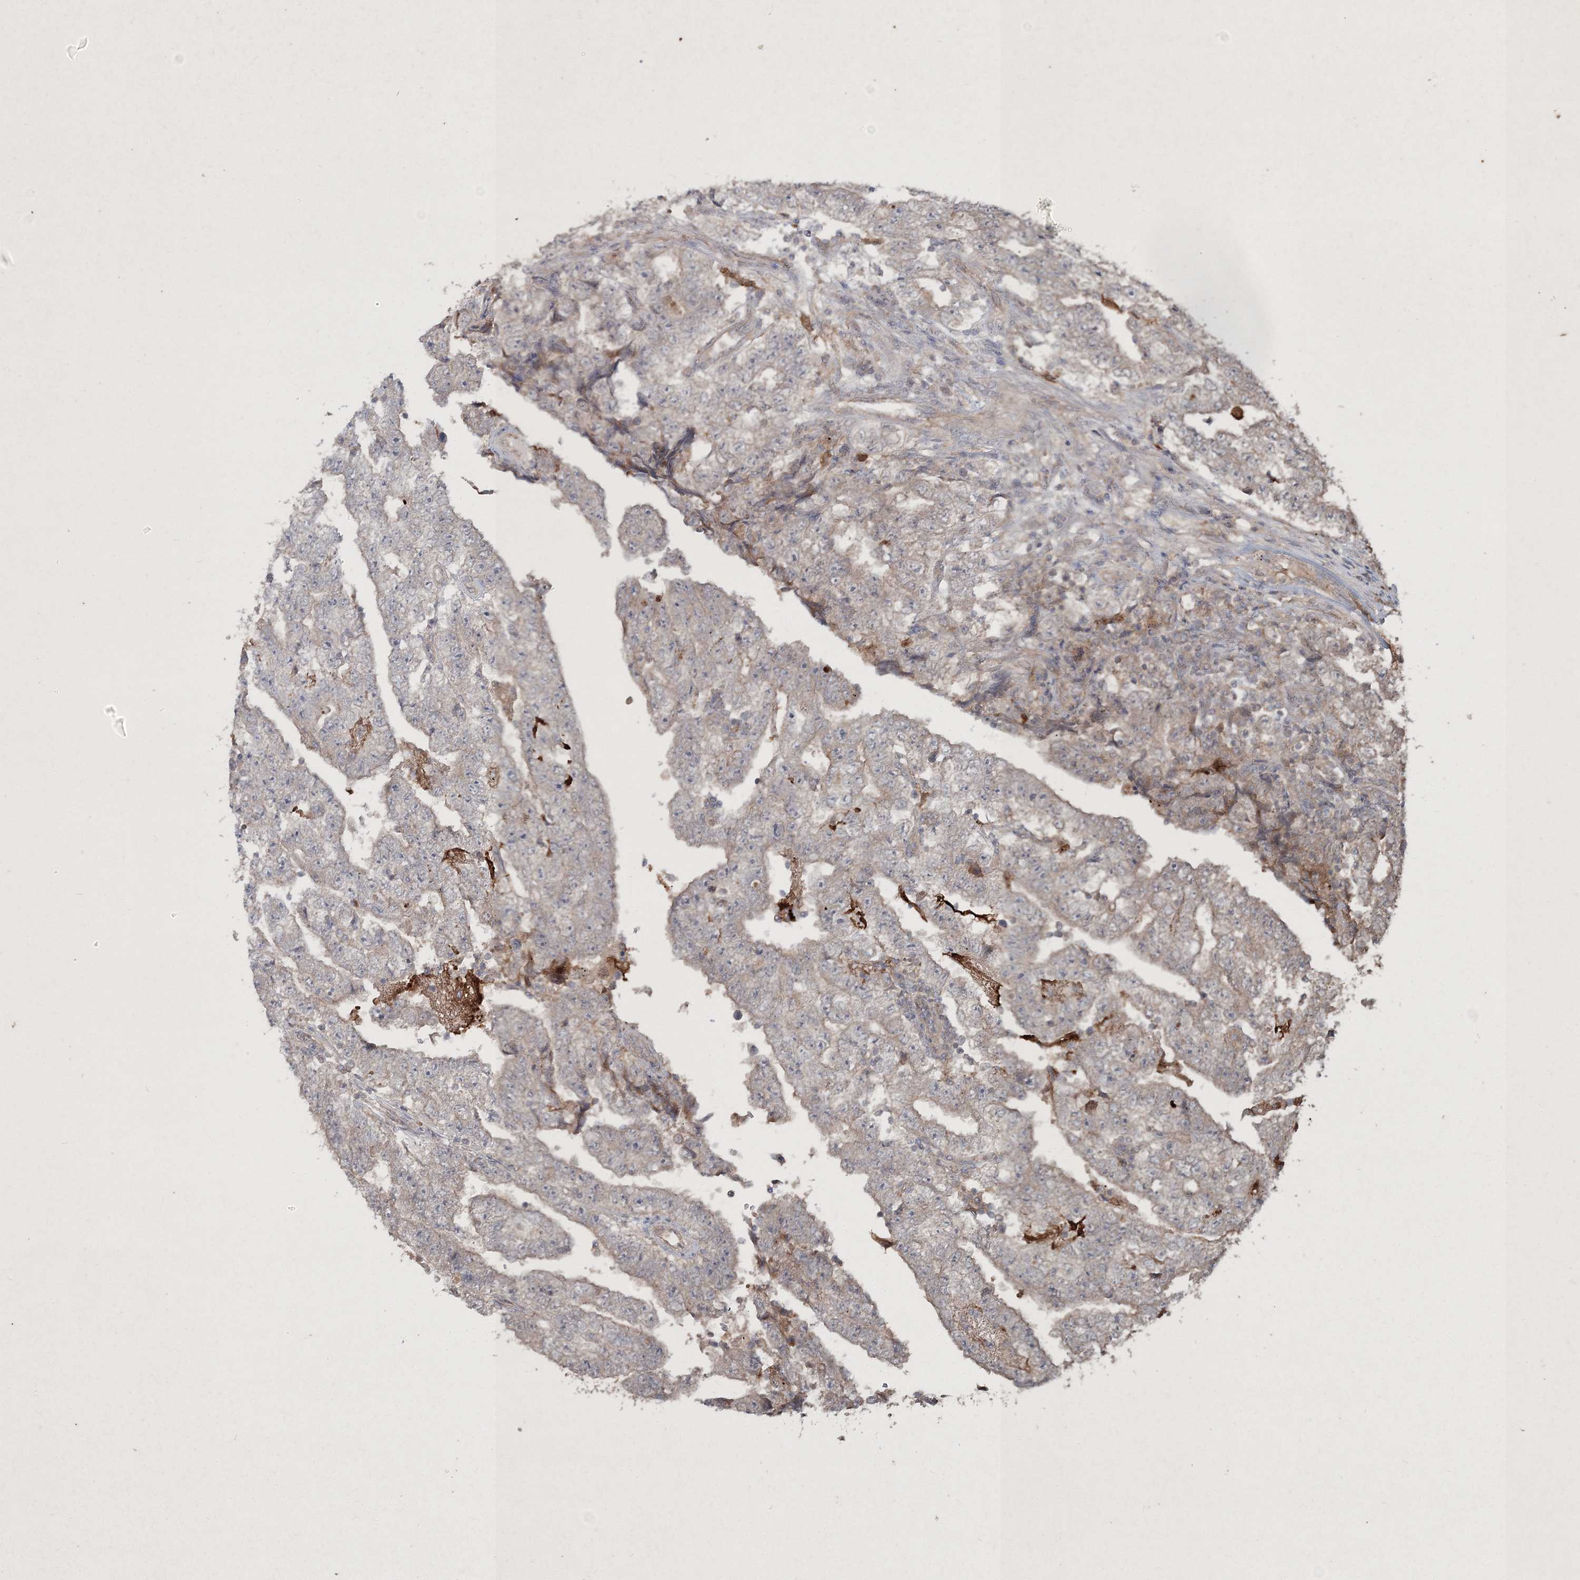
{"staining": {"intensity": "negative", "quantity": "none", "location": "none"}, "tissue": "testis cancer", "cell_type": "Tumor cells", "image_type": "cancer", "snomed": [{"axis": "morphology", "description": "Carcinoma, Embryonal, NOS"}, {"axis": "topography", "description": "Testis"}], "caption": "Photomicrograph shows no protein positivity in tumor cells of embryonal carcinoma (testis) tissue.", "gene": "SPRY1", "patient": {"sex": "male", "age": 25}}